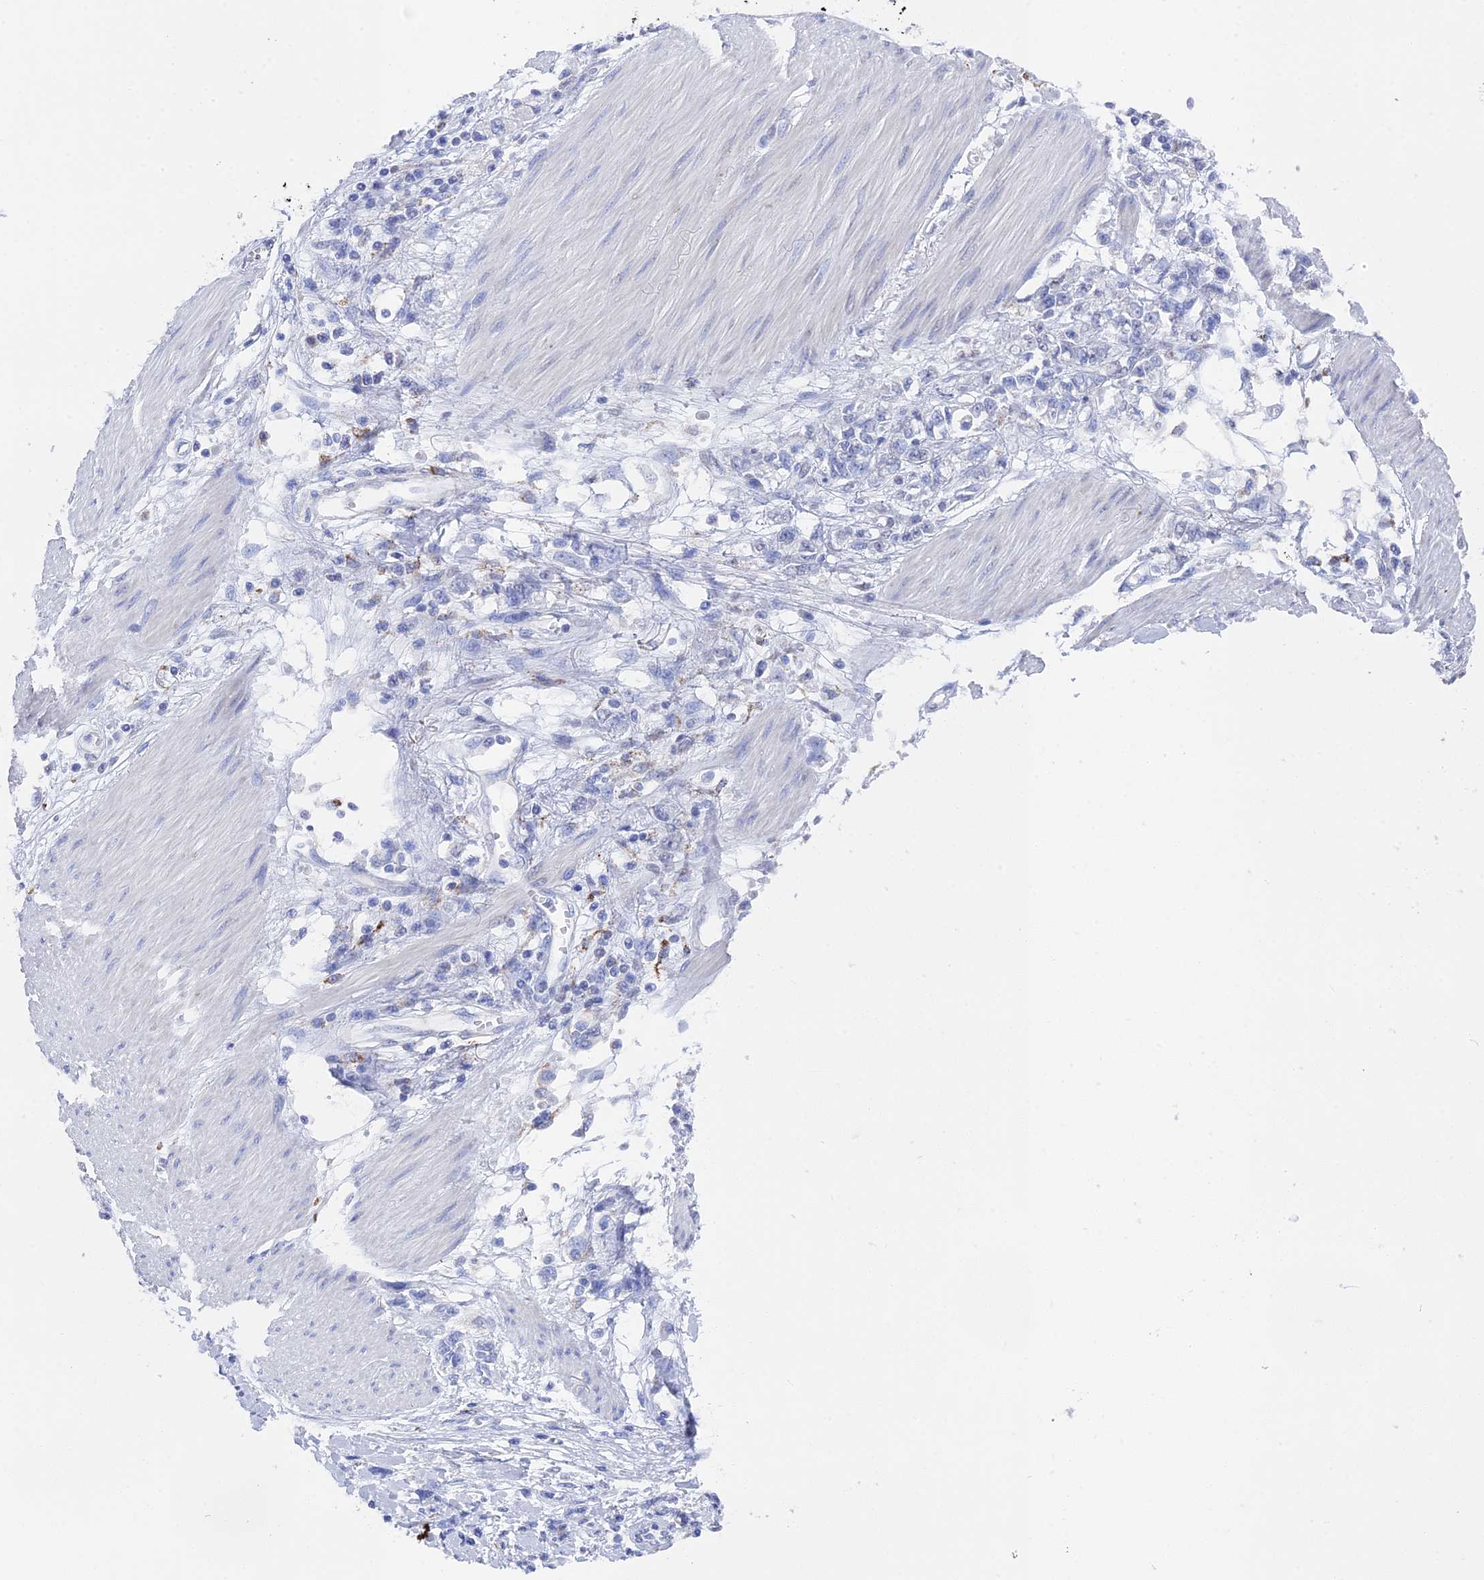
{"staining": {"intensity": "negative", "quantity": "none", "location": "none"}, "tissue": "stomach cancer", "cell_type": "Tumor cells", "image_type": "cancer", "snomed": [{"axis": "morphology", "description": "Adenocarcinoma, NOS"}, {"axis": "topography", "description": "Stomach"}], "caption": "Immunohistochemistry photomicrograph of stomach cancer stained for a protein (brown), which exhibits no staining in tumor cells.", "gene": "SMG9", "patient": {"sex": "female", "age": 76}}